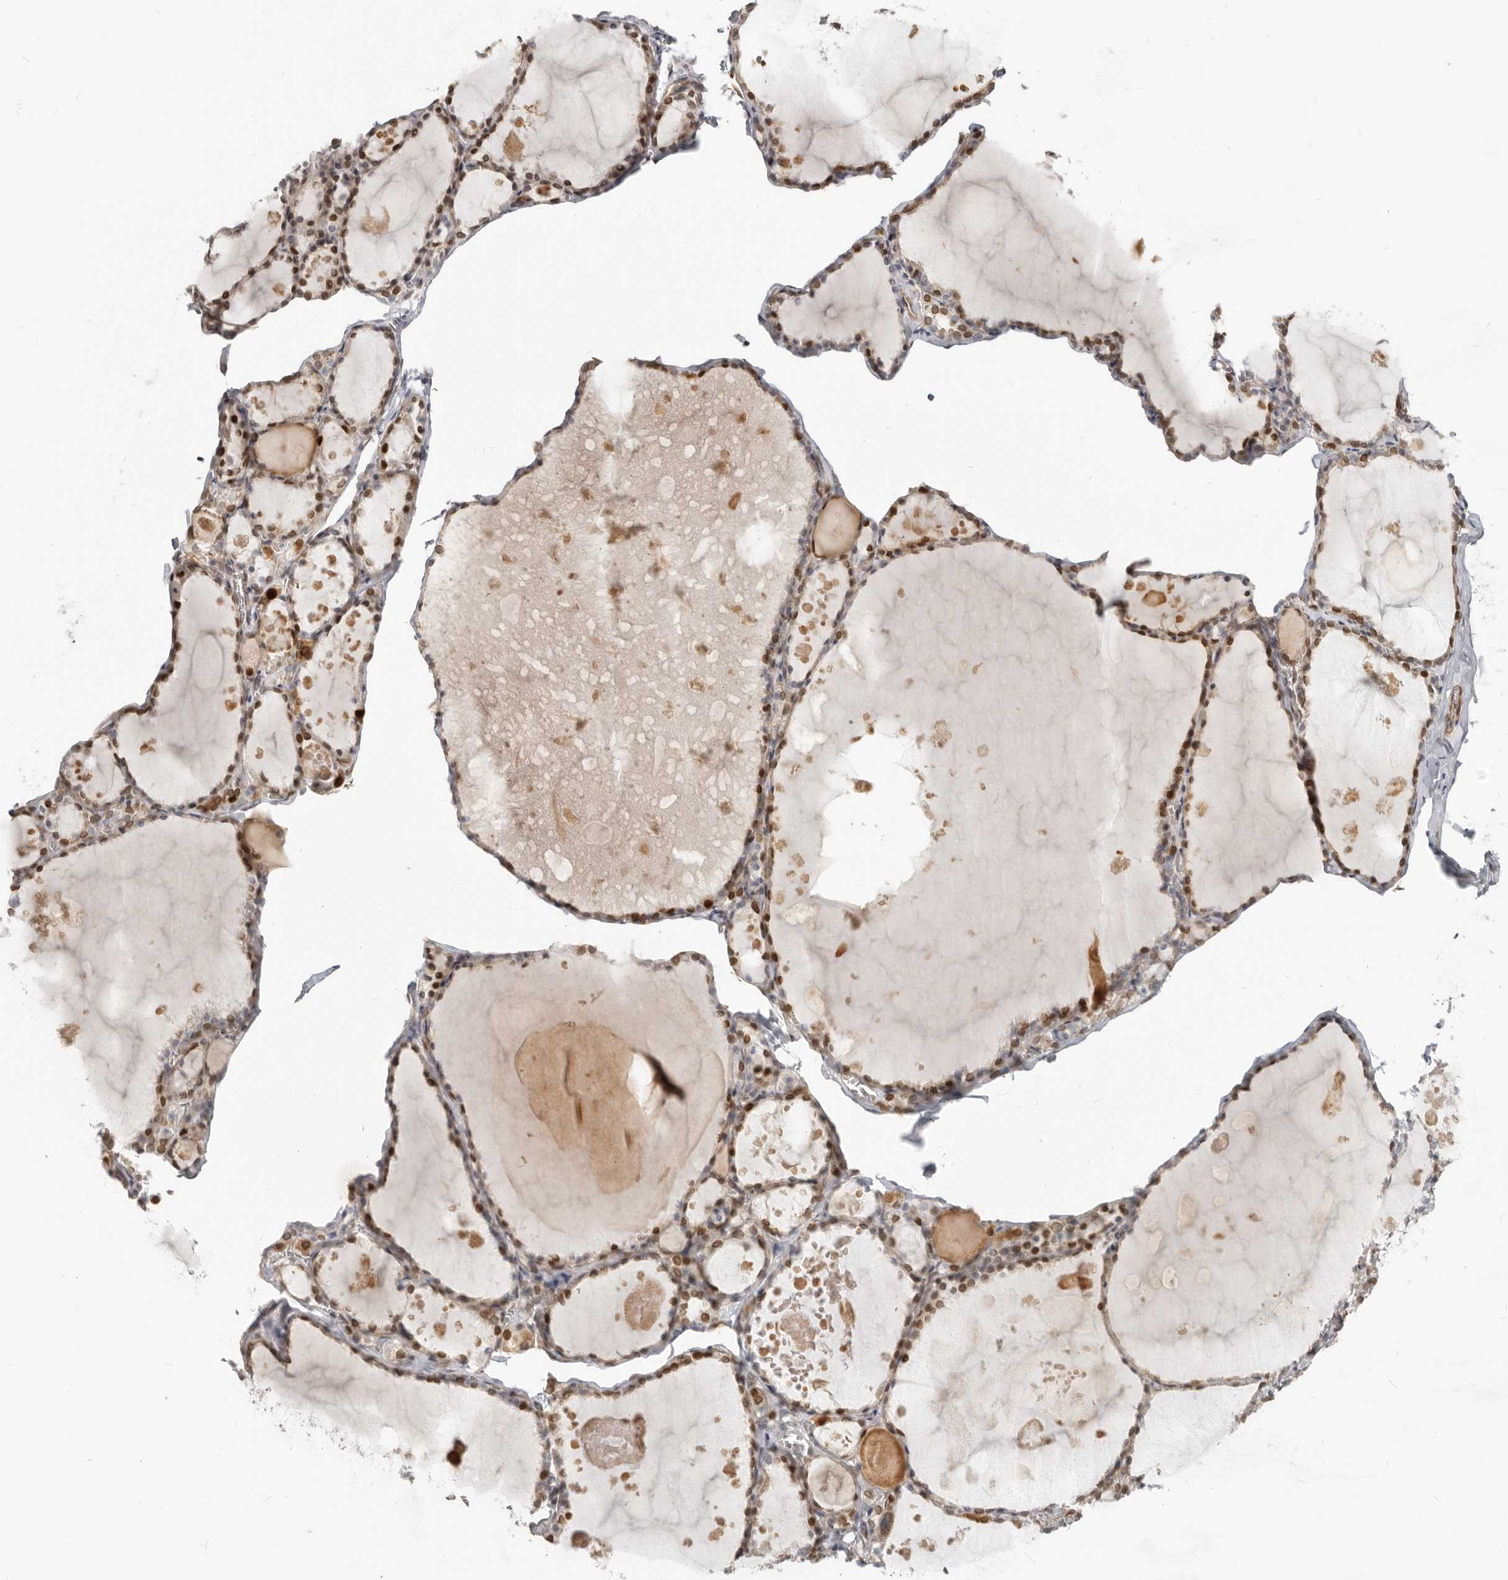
{"staining": {"intensity": "moderate", "quantity": ">75%", "location": "cytoplasmic/membranous,nuclear"}, "tissue": "thyroid gland", "cell_type": "Glandular cells", "image_type": "normal", "snomed": [{"axis": "morphology", "description": "Normal tissue, NOS"}, {"axis": "topography", "description": "Thyroid gland"}], "caption": "Immunohistochemical staining of normal human thyroid gland exhibits >75% levels of moderate cytoplasmic/membranous,nuclear protein expression in approximately >75% of glandular cells.", "gene": "NUP153", "patient": {"sex": "male", "age": 56}}